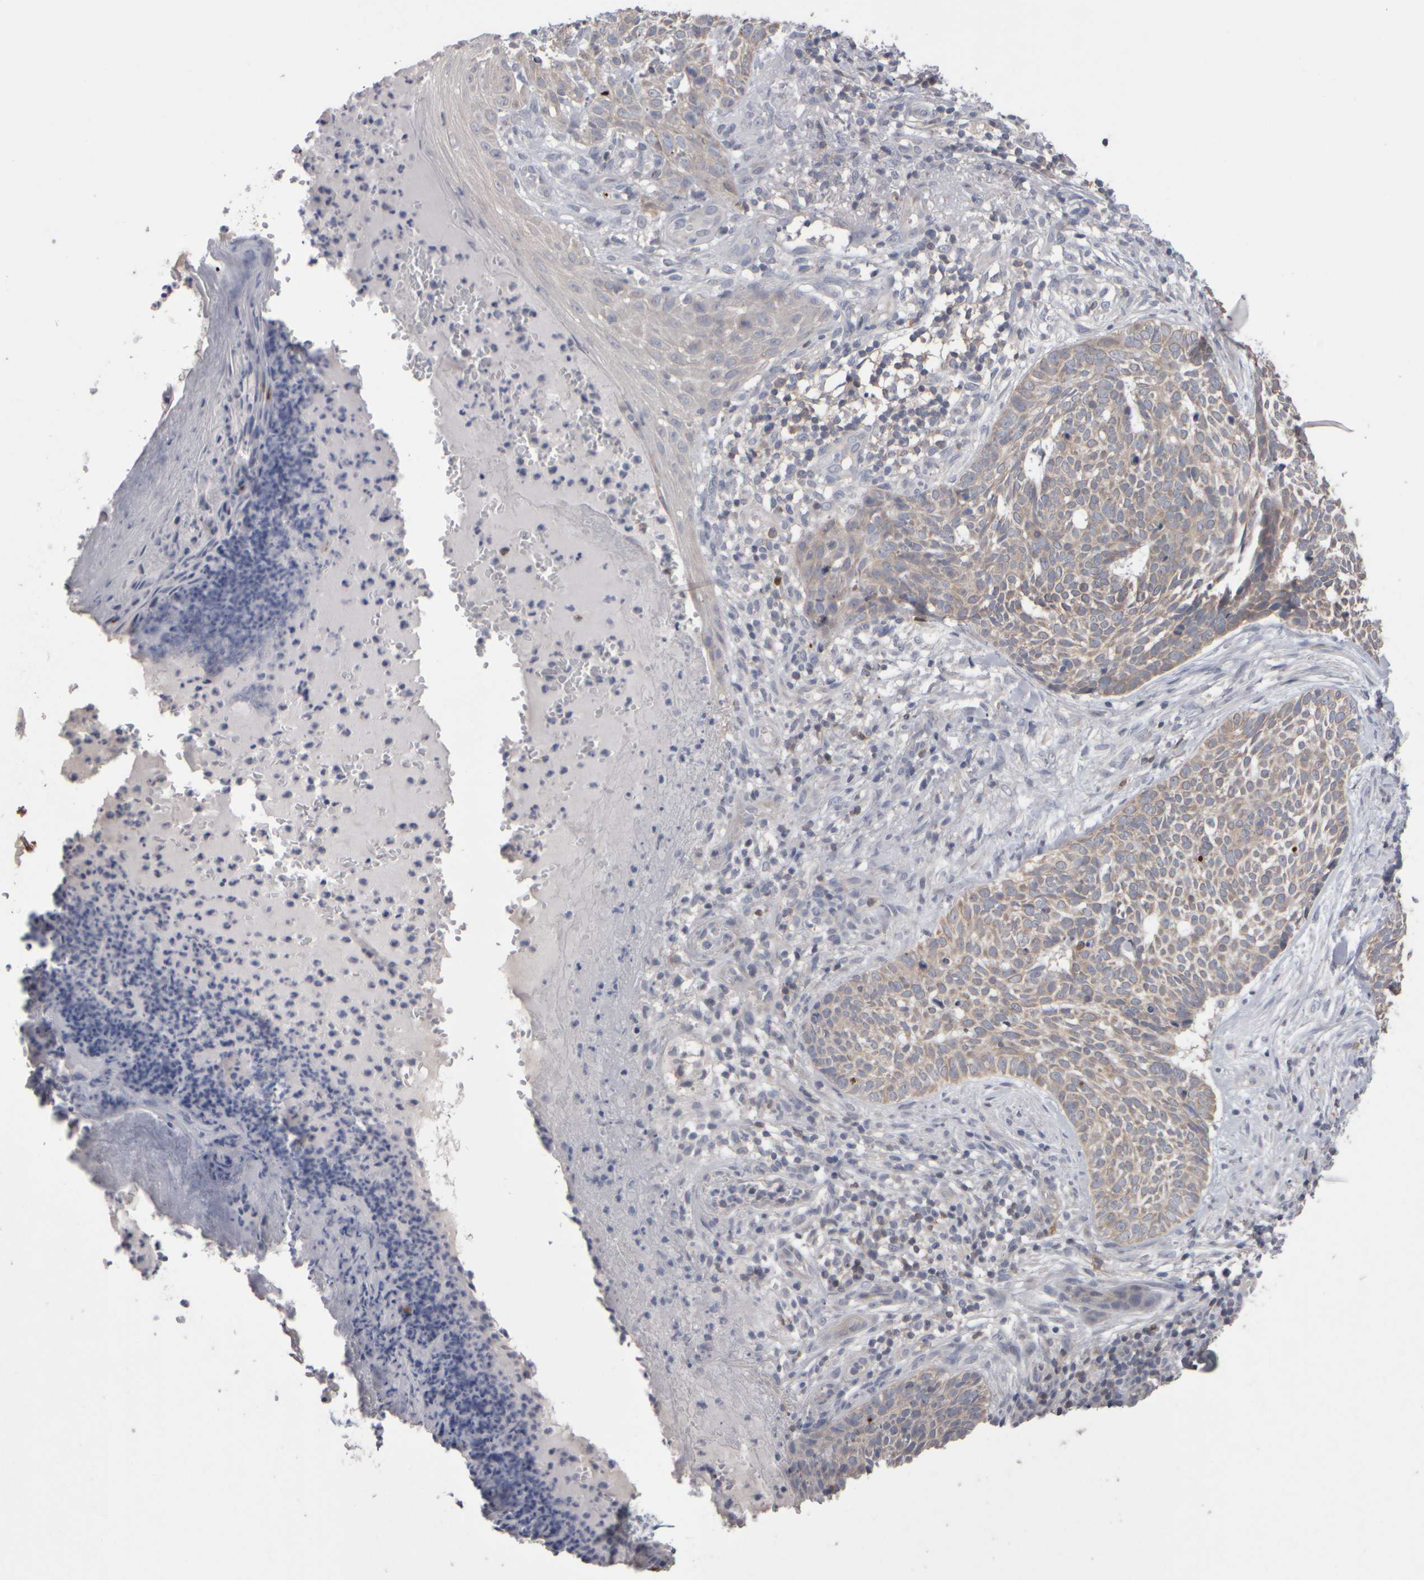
{"staining": {"intensity": "weak", "quantity": ">75%", "location": "cytoplasmic/membranous"}, "tissue": "skin cancer", "cell_type": "Tumor cells", "image_type": "cancer", "snomed": [{"axis": "morphology", "description": "Normal tissue, NOS"}, {"axis": "morphology", "description": "Basal cell carcinoma"}, {"axis": "topography", "description": "Skin"}], "caption": "Human skin basal cell carcinoma stained for a protein (brown) reveals weak cytoplasmic/membranous positive positivity in about >75% of tumor cells.", "gene": "EPHX2", "patient": {"sex": "male", "age": 67}}